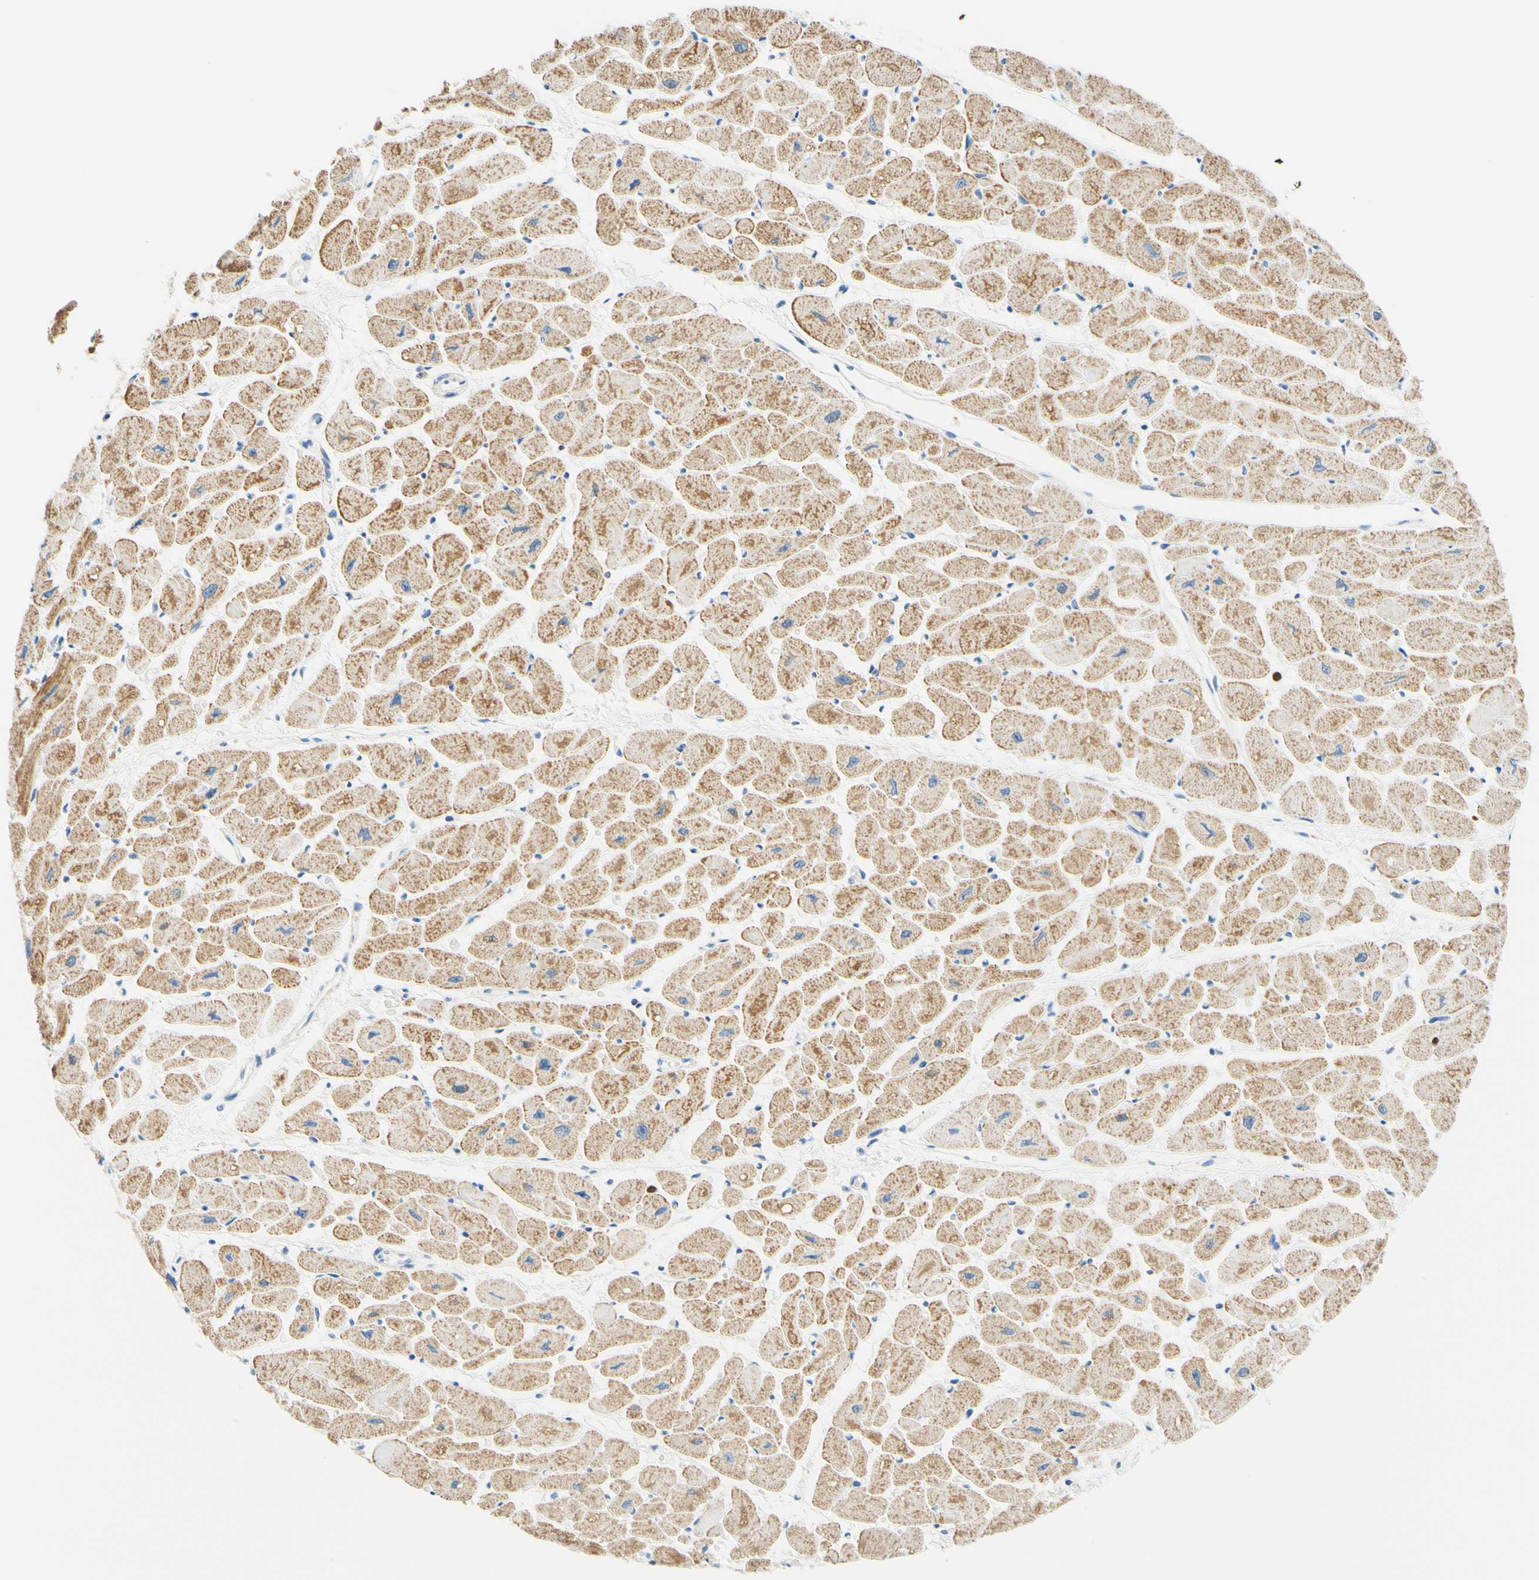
{"staining": {"intensity": "moderate", "quantity": ">75%", "location": "cytoplasmic/membranous"}, "tissue": "heart muscle", "cell_type": "Cardiomyocytes", "image_type": "normal", "snomed": [{"axis": "morphology", "description": "Normal tissue, NOS"}, {"axis": "topography", "description": "Heart"}], "caption": "Heart muscle stained with a brown dye shows moderate cytoplasmic/membranous positive expression in about >75% of cardiomyocytes.", "gene": "TREM2", "patient": {"sex": "female", "age": 54}}